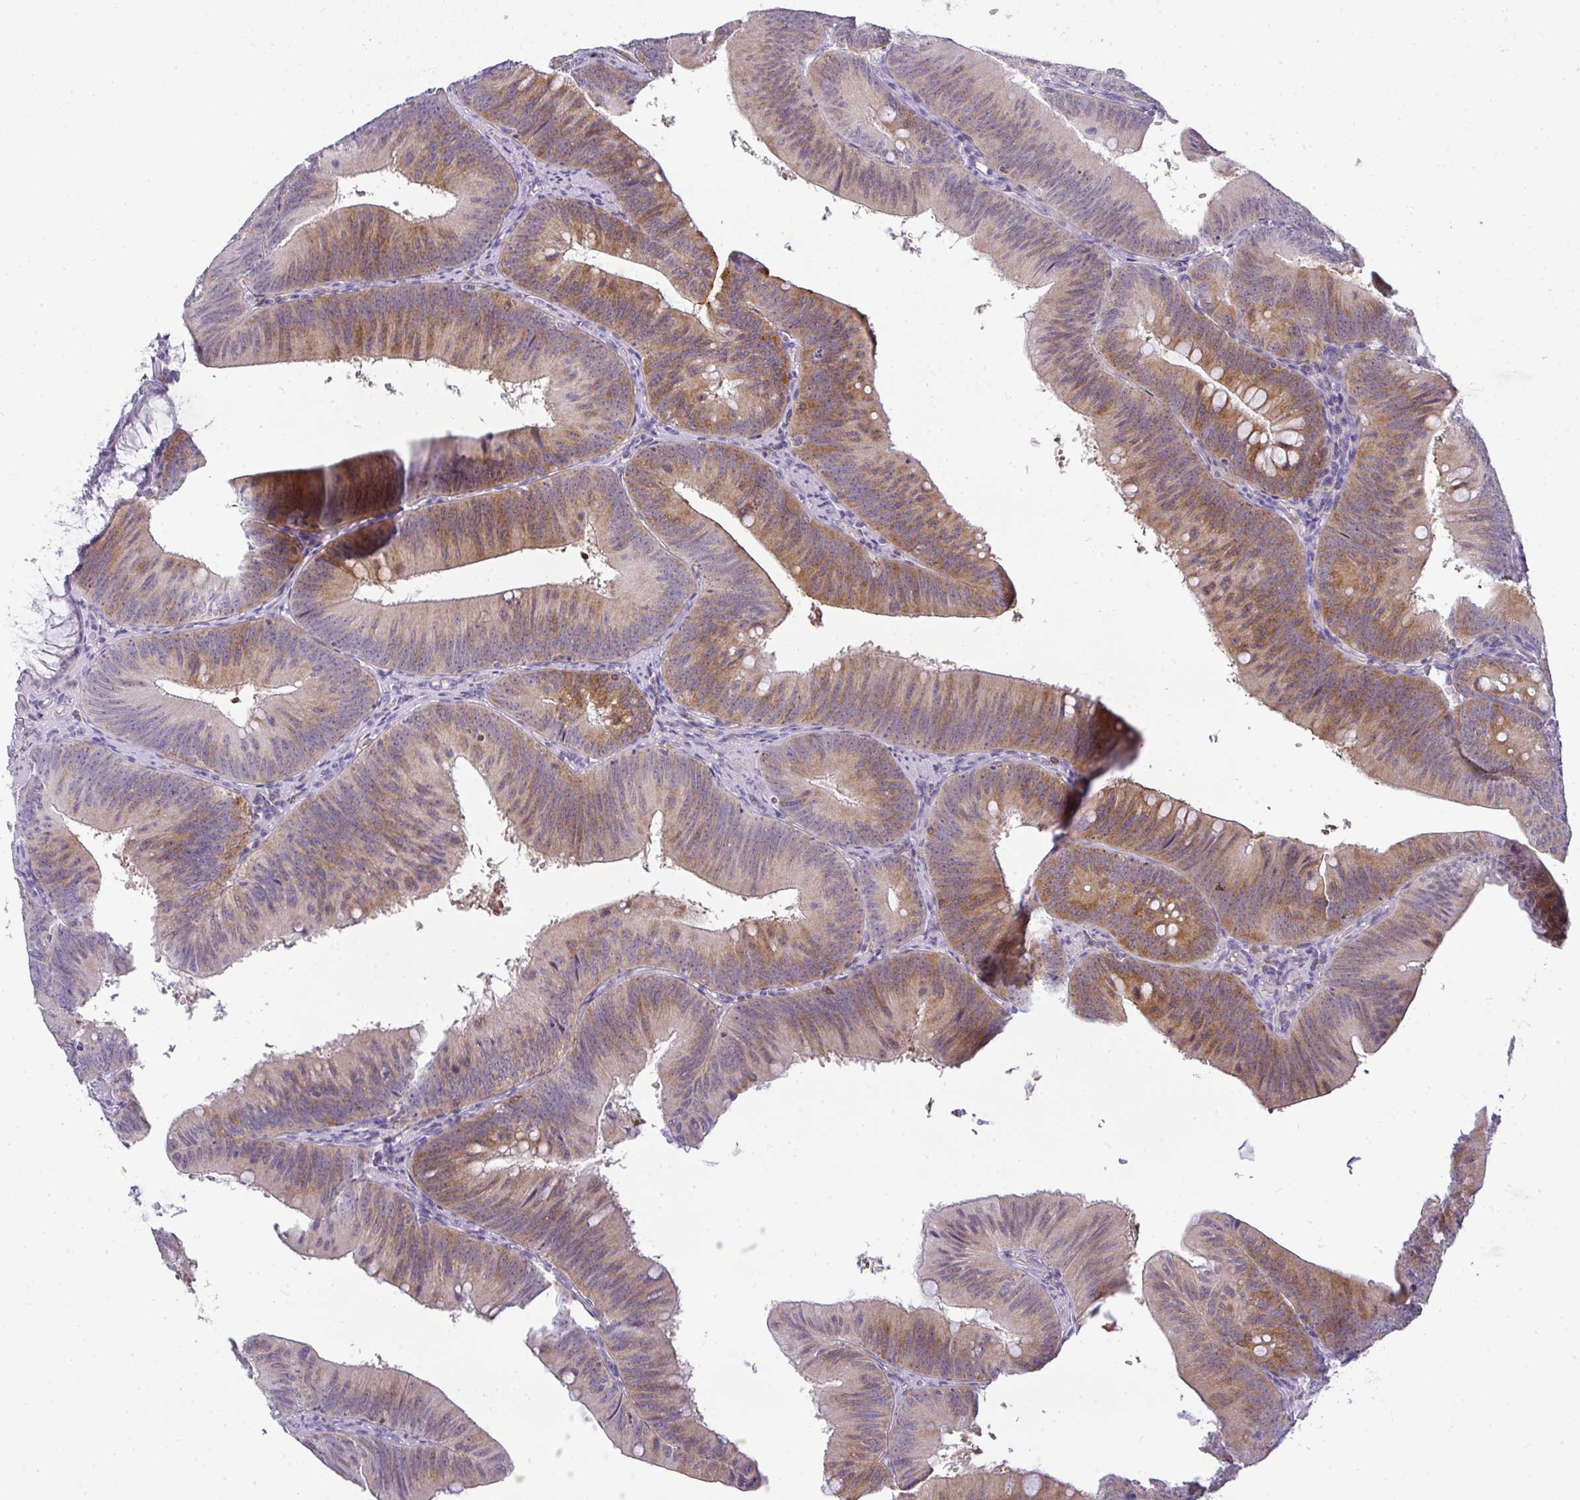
{"staining": {"intensity": "moderate", "quantity": ">75%", "location": "cytoplasmic/membranous"}, "tissue": "colorectal cancer", "cell_type": "Tumor cells", "image_type": "cancer", "snomed": [{"axis": "morphology", "description": "Adenocarcinoma, NOS"}, {"axis": "topography", "description": "Colon"}], "caption": "Approximately >75% of tumor cells in human colorectal adenocarcinoma reveal moderate cytoplasmic/membranous protein expression as visualized by brown immunohistochemical staining.", "gene": "LIPE", "patient": {"sex": "male", "age": 84}}